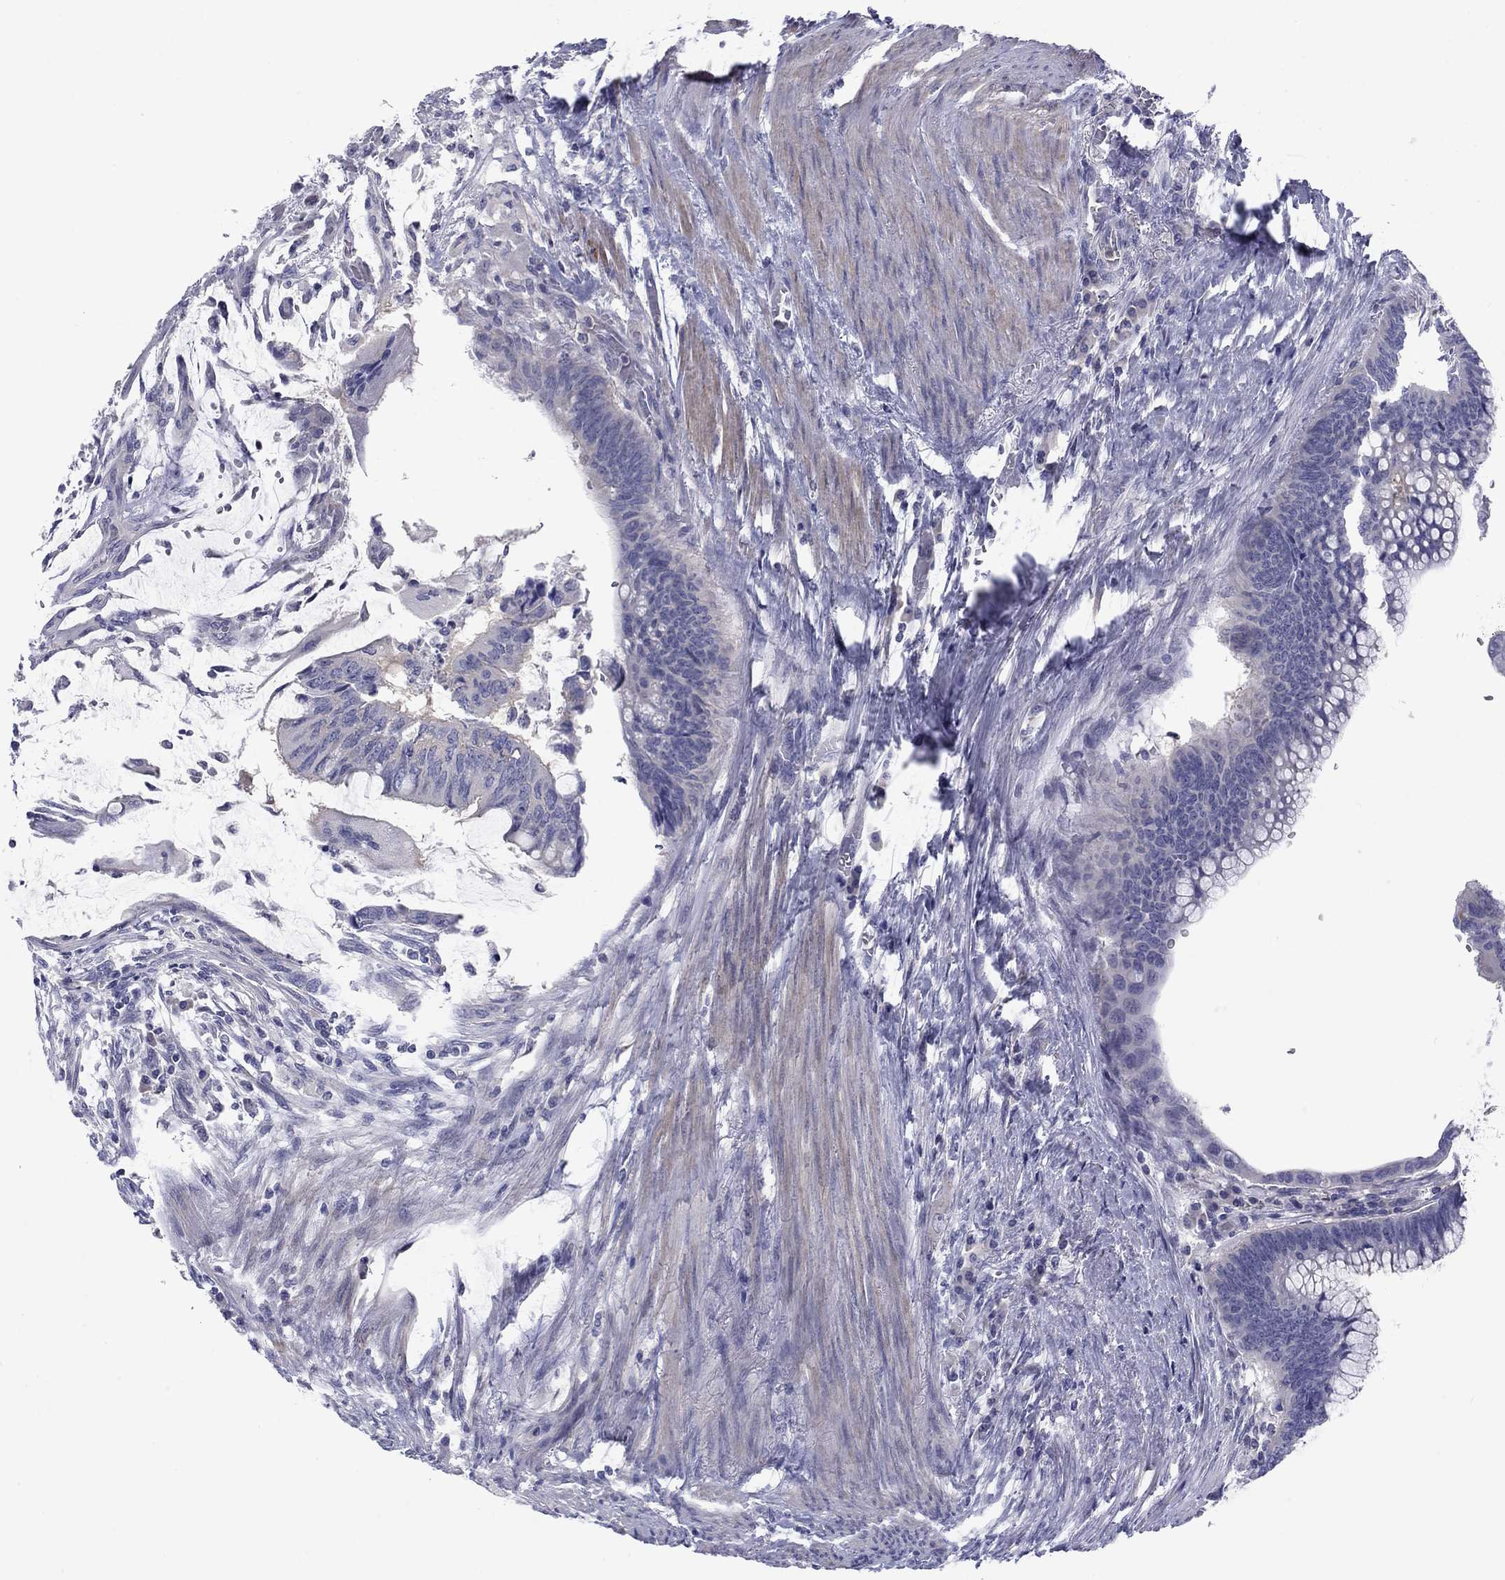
{"staining": {"intensity": "negative", "quantity": "none", "location": "none"}, "tissue": "colorectal cancer", "cell_type": "Tumor cells", "image_type": "cancer", "snomed": [{"axis": "morphology", "description": "Normal tissue, NOS"}, {"axis": "morphology", "description": "Adenocarcinoma, NOS"}, {"axis": "topography", "description": "Rectum"}], "caption": "Protein analysis of colorectal adenocarcinoma shows no significant staining in tumor cells.", "gene": "CACNA1A", "patient": {"sex": "male", "age": 92}}